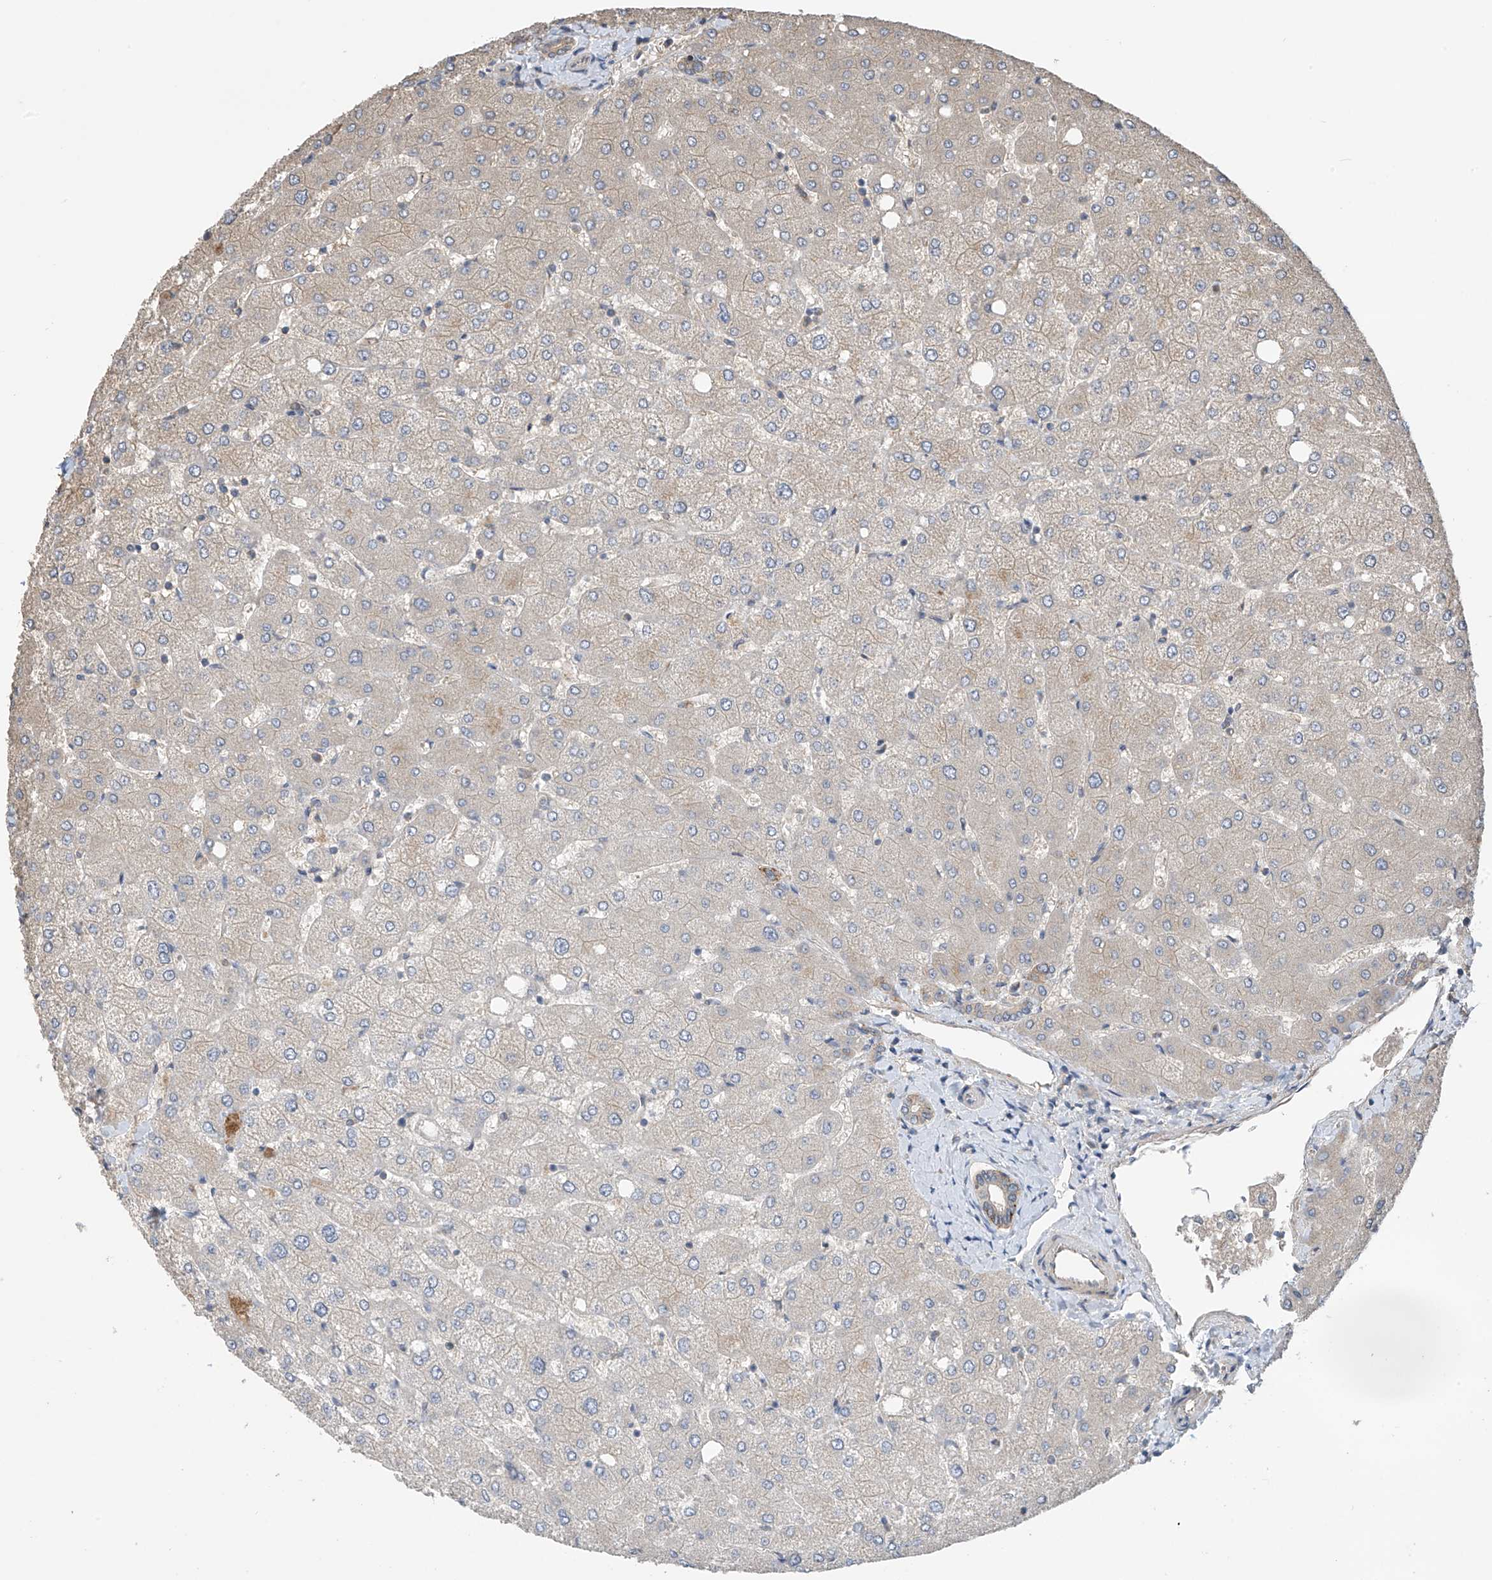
{"staining": {"intensity": "weak", "quantity": "25%-75%", "location": "cytoplasmic/membranous"}, "tissue": "liver", "cell_type": "Cholangiocytes", "image_type": "normal", "snomed": [{"axis": "morphology", "description": "Normal tissue, NOS"}, {"axis": "topography", "description": "Liver"}], "caption": "Immunohistochemistry (IHC) staining of unremarkable liver, which displays low levels of weak cytoplasmic/membranous expression in about 25%-75% of cholangiocytes indicating weak cytoplasmic/membranous protein expression. The staining was performed using DAB (3,3'-diaminobenzidine) (brown) for protein detection and nuclei were counterstained in hematoxylin (blue).", "gene": "PHACTR4", "patient": {"sex": "female", "age": 54}}